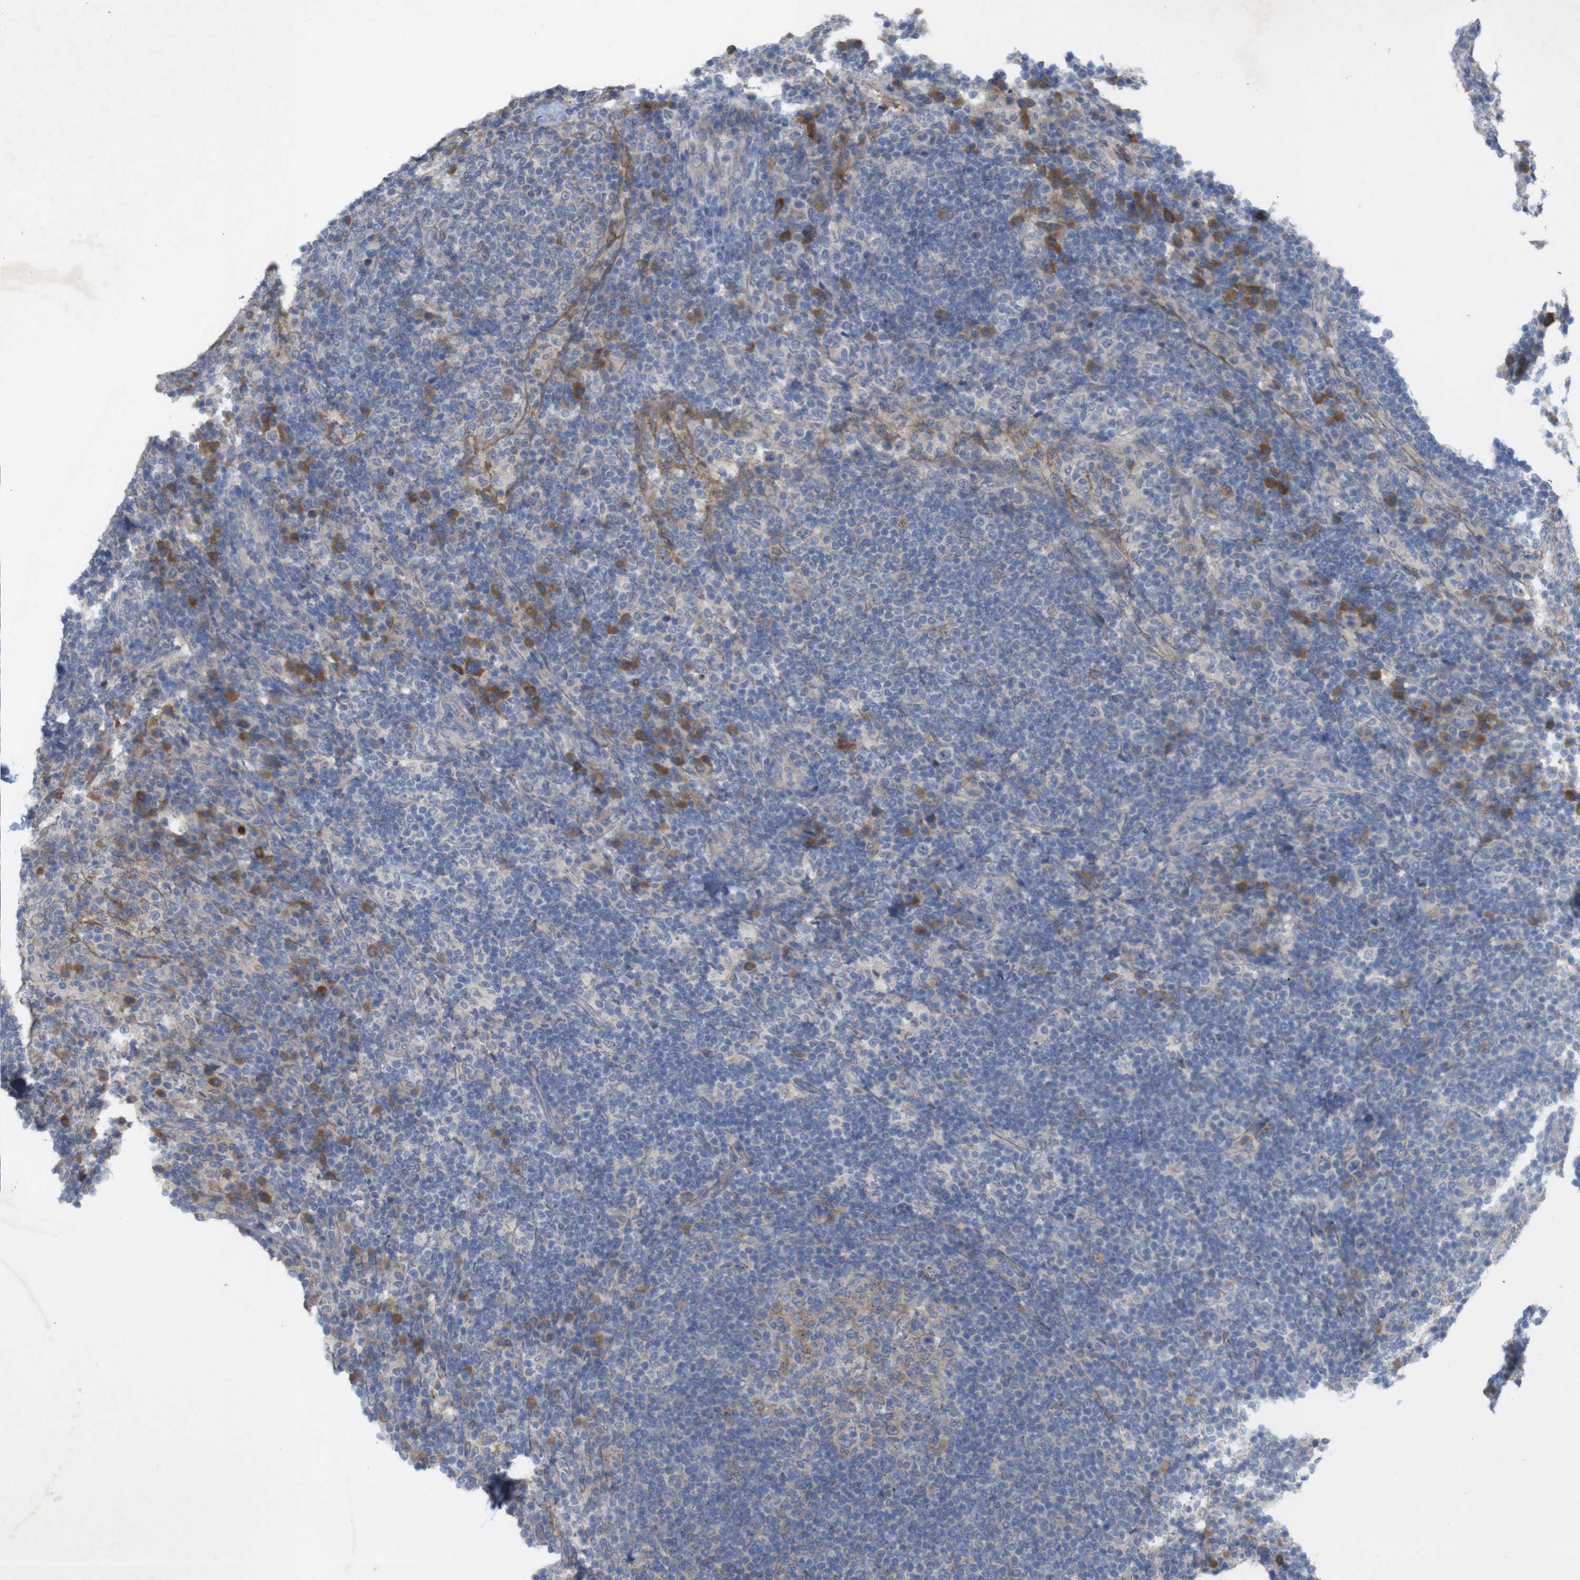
{"staining": {"intensity": "moderate", "quantity": "25%-75%", "location": "cytoplasmic/membranous"}, "tissue": "lymph node", "cell_type": "Germinal center cells", "image_type": "normal", "snomed": [{"axis": "morphology", "description": "Normal tissue, NOS"}, {"axis": "topography", "description": "Lymph node"}], "caption": "Immunohistochemistry staining of benign lymph node, which shows medium levels of moderate cytoplasmic/membranous expression in about 25%-75% of germinal center cells indicating moderate cytoplasmic/membranous protein expression. The staining was performed using DAB (3,3'-diaminobenzidine) (brown) for protein detection and nuclei were counterstained in hematoxylin (blue).", "gene": "BCAR3", "patient": {"sex": "female", "age": 53}}